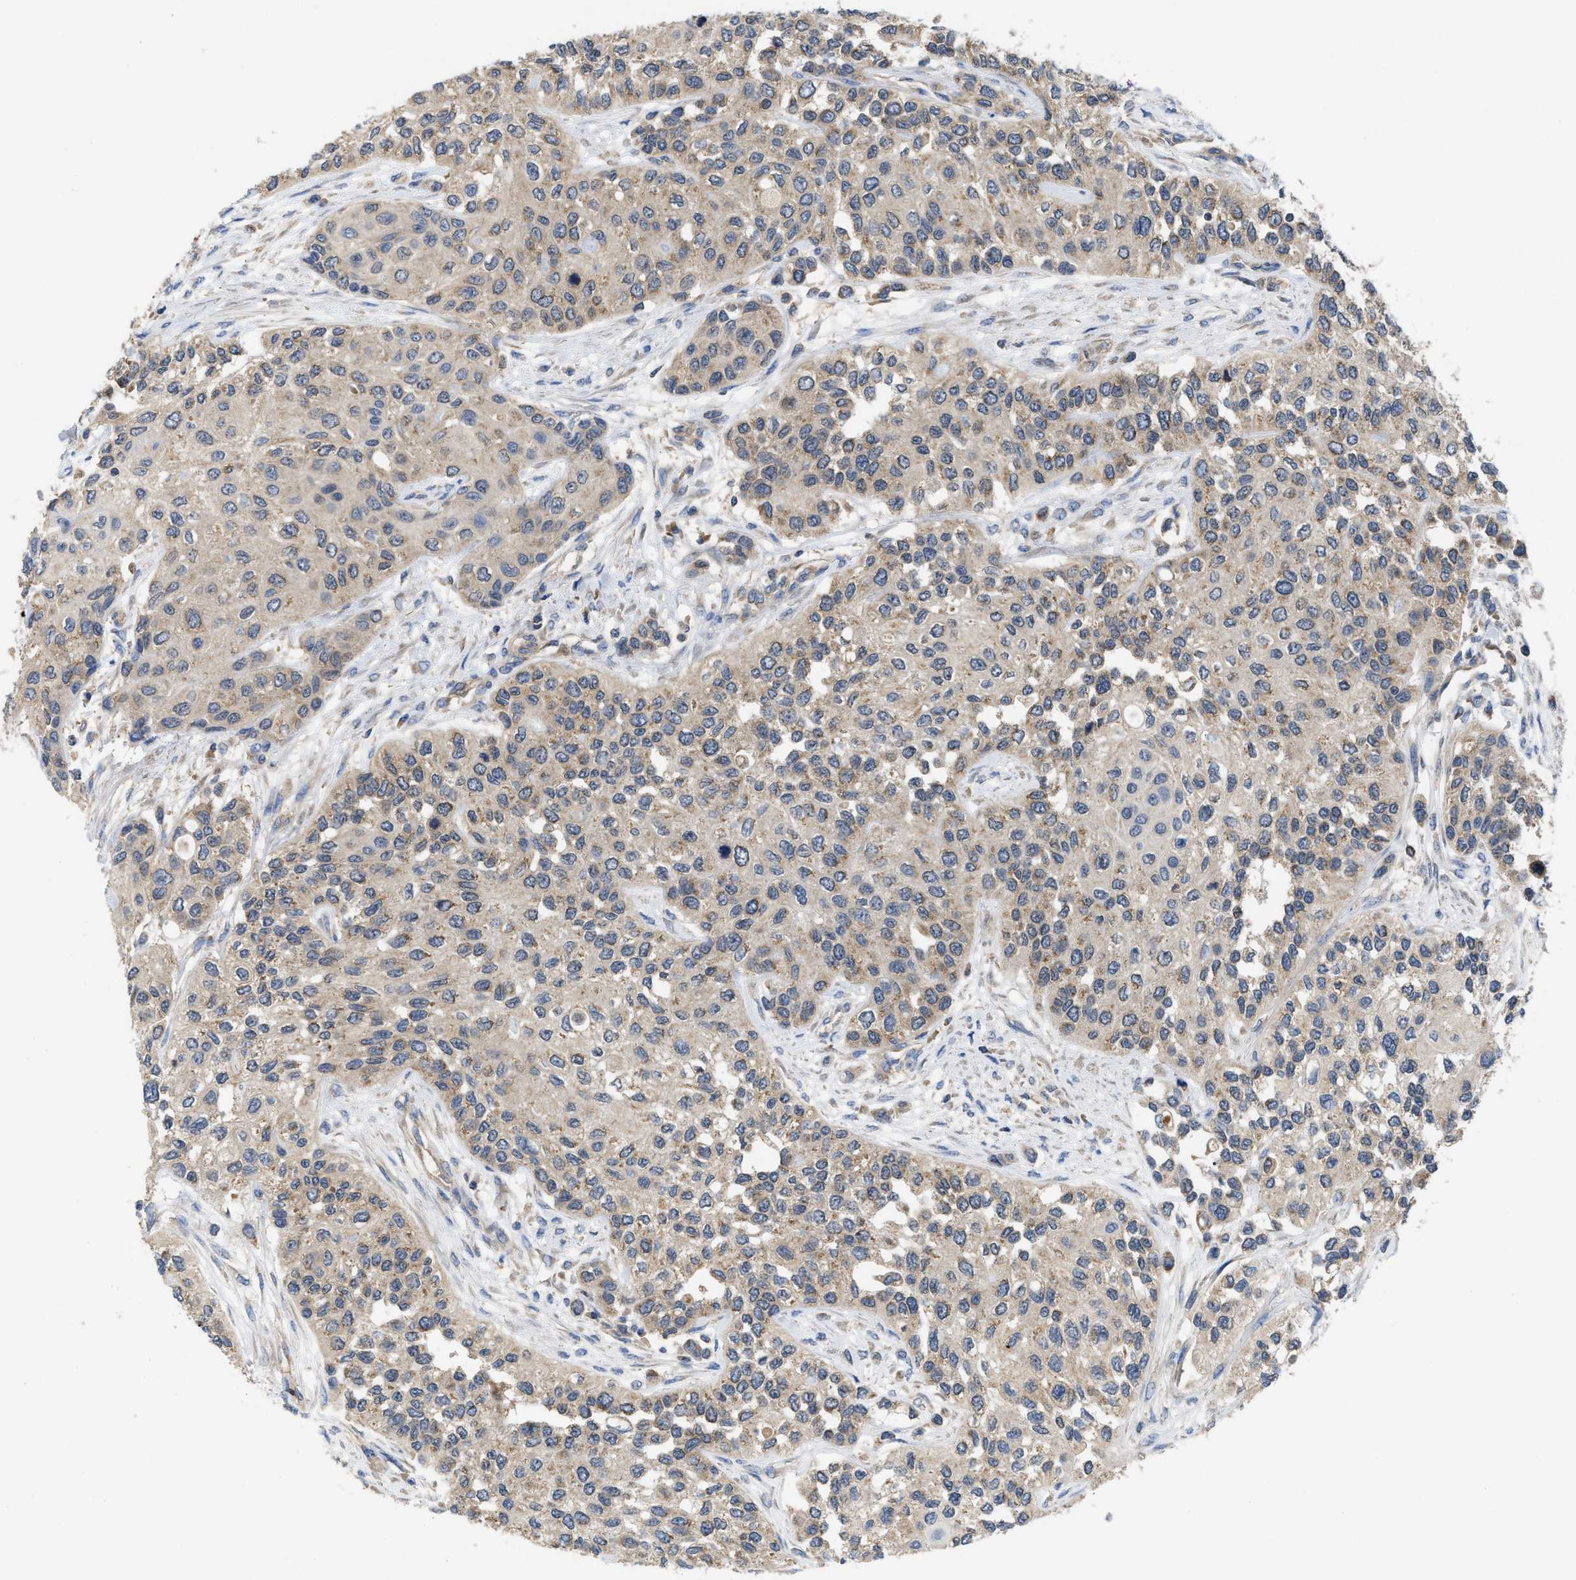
{"staining": {"intensity": "weak", "quantity": ">75%", "location": "cytoplasmic/membranous"}, "tissue": "urothelial cancer", "cell_type": "Tumor cells", "image_type": "cancer", "snomed": [{"axis": "morphology", "description": "Urothelial carcinoma, High grade"}, {"axis": "topography", "description": "Urinary bladder"}], "caption": "A brown stain highlights weak cytoplasmic/membranous expression of a protein in human urothelial cancer tumor cells.", "gene": "RNF216", "patient": {"sex": "female", "age": 56}}